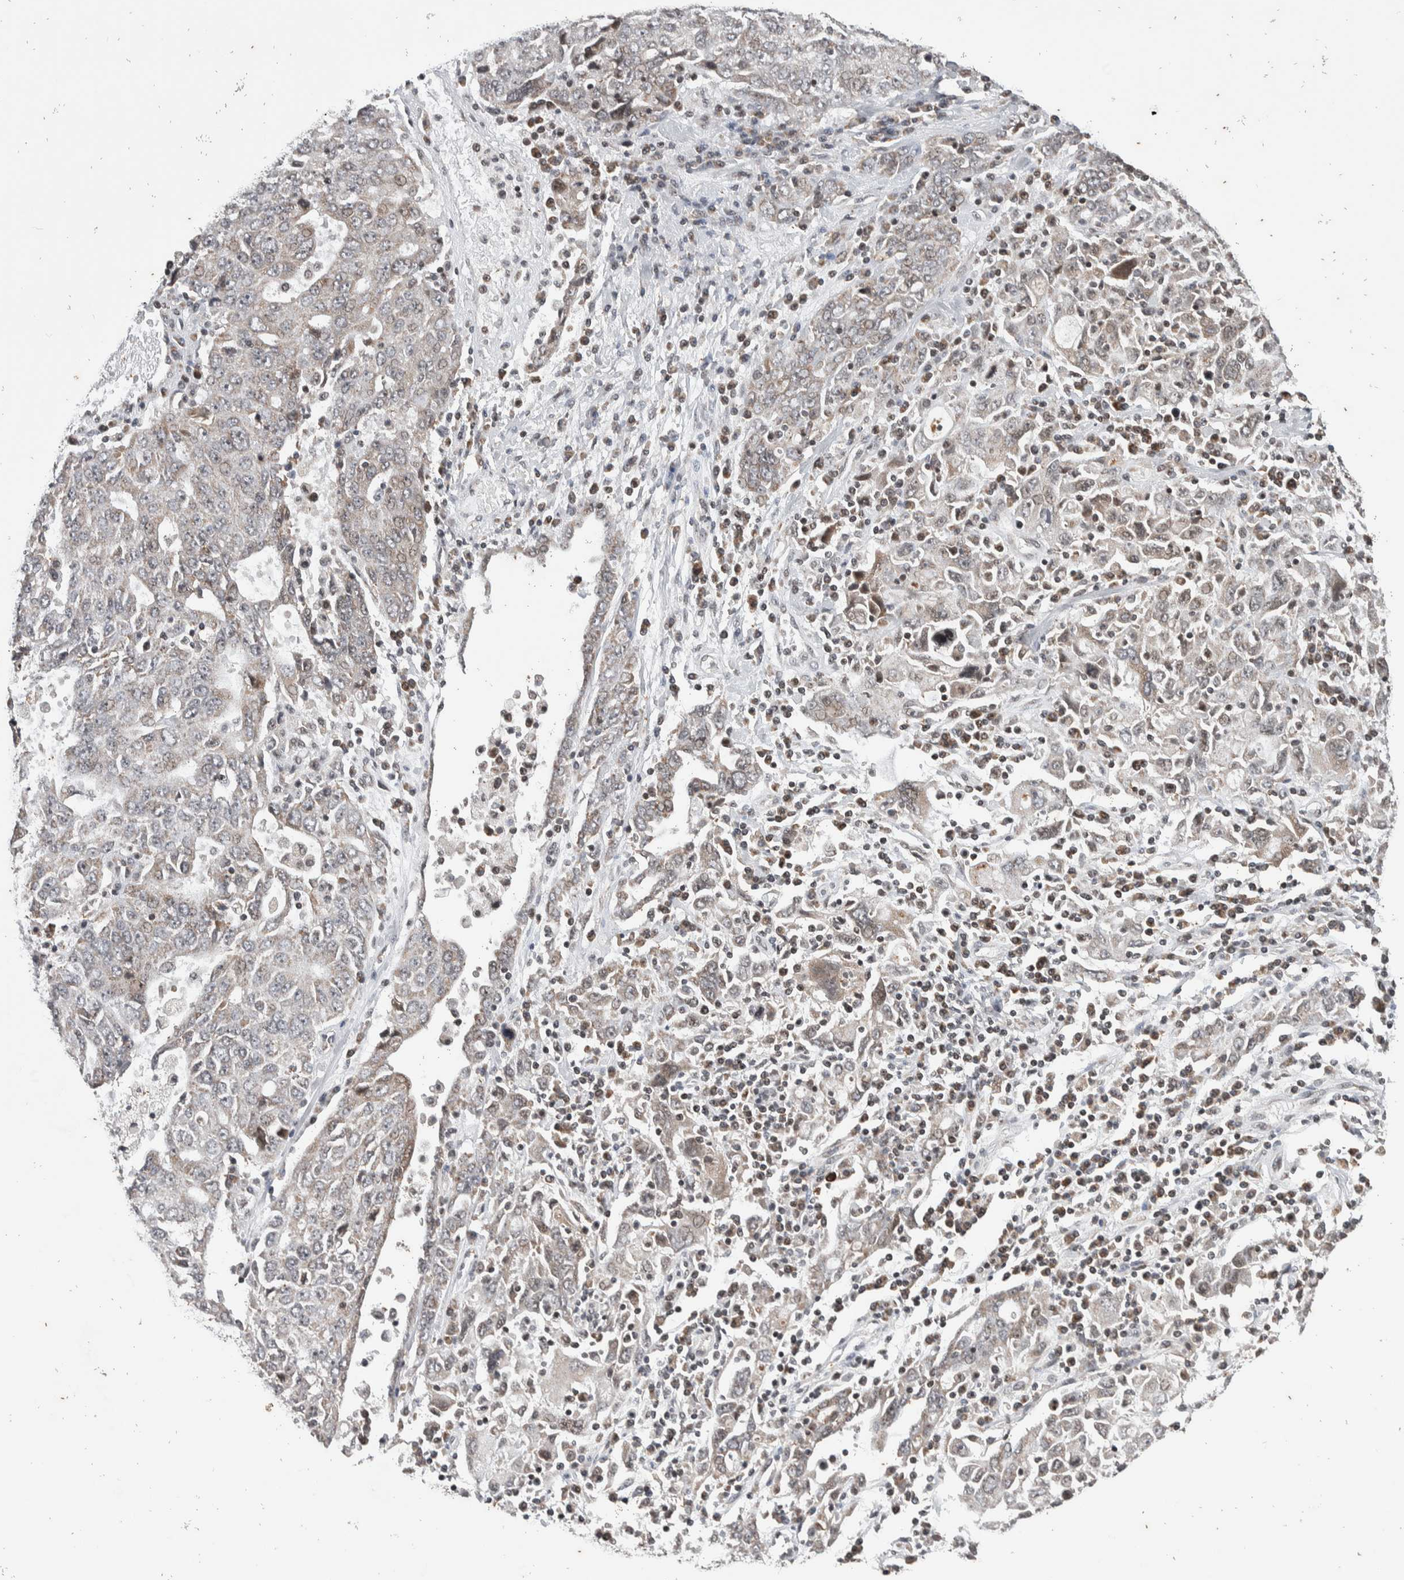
{"staining": {"intensity": "negative", "quantity": "none", "location": "none"}, "tissue": "ovarian cancer", "cell_type": "Tumor cells", "image_type": "cancer", "snomed": [{"axis": "morphology", "description": "Carcinoma, endometroid"}, {"axis": "topography", "description": "Ovary"}], "caption": "Human ovarian endometroid carcinoma stained for a protein using immunohistochemistry (IHC) displays no expression in tumor cells.", "gene": "ATXN7L1", "patient": {"sex": "female", "age": 62}}